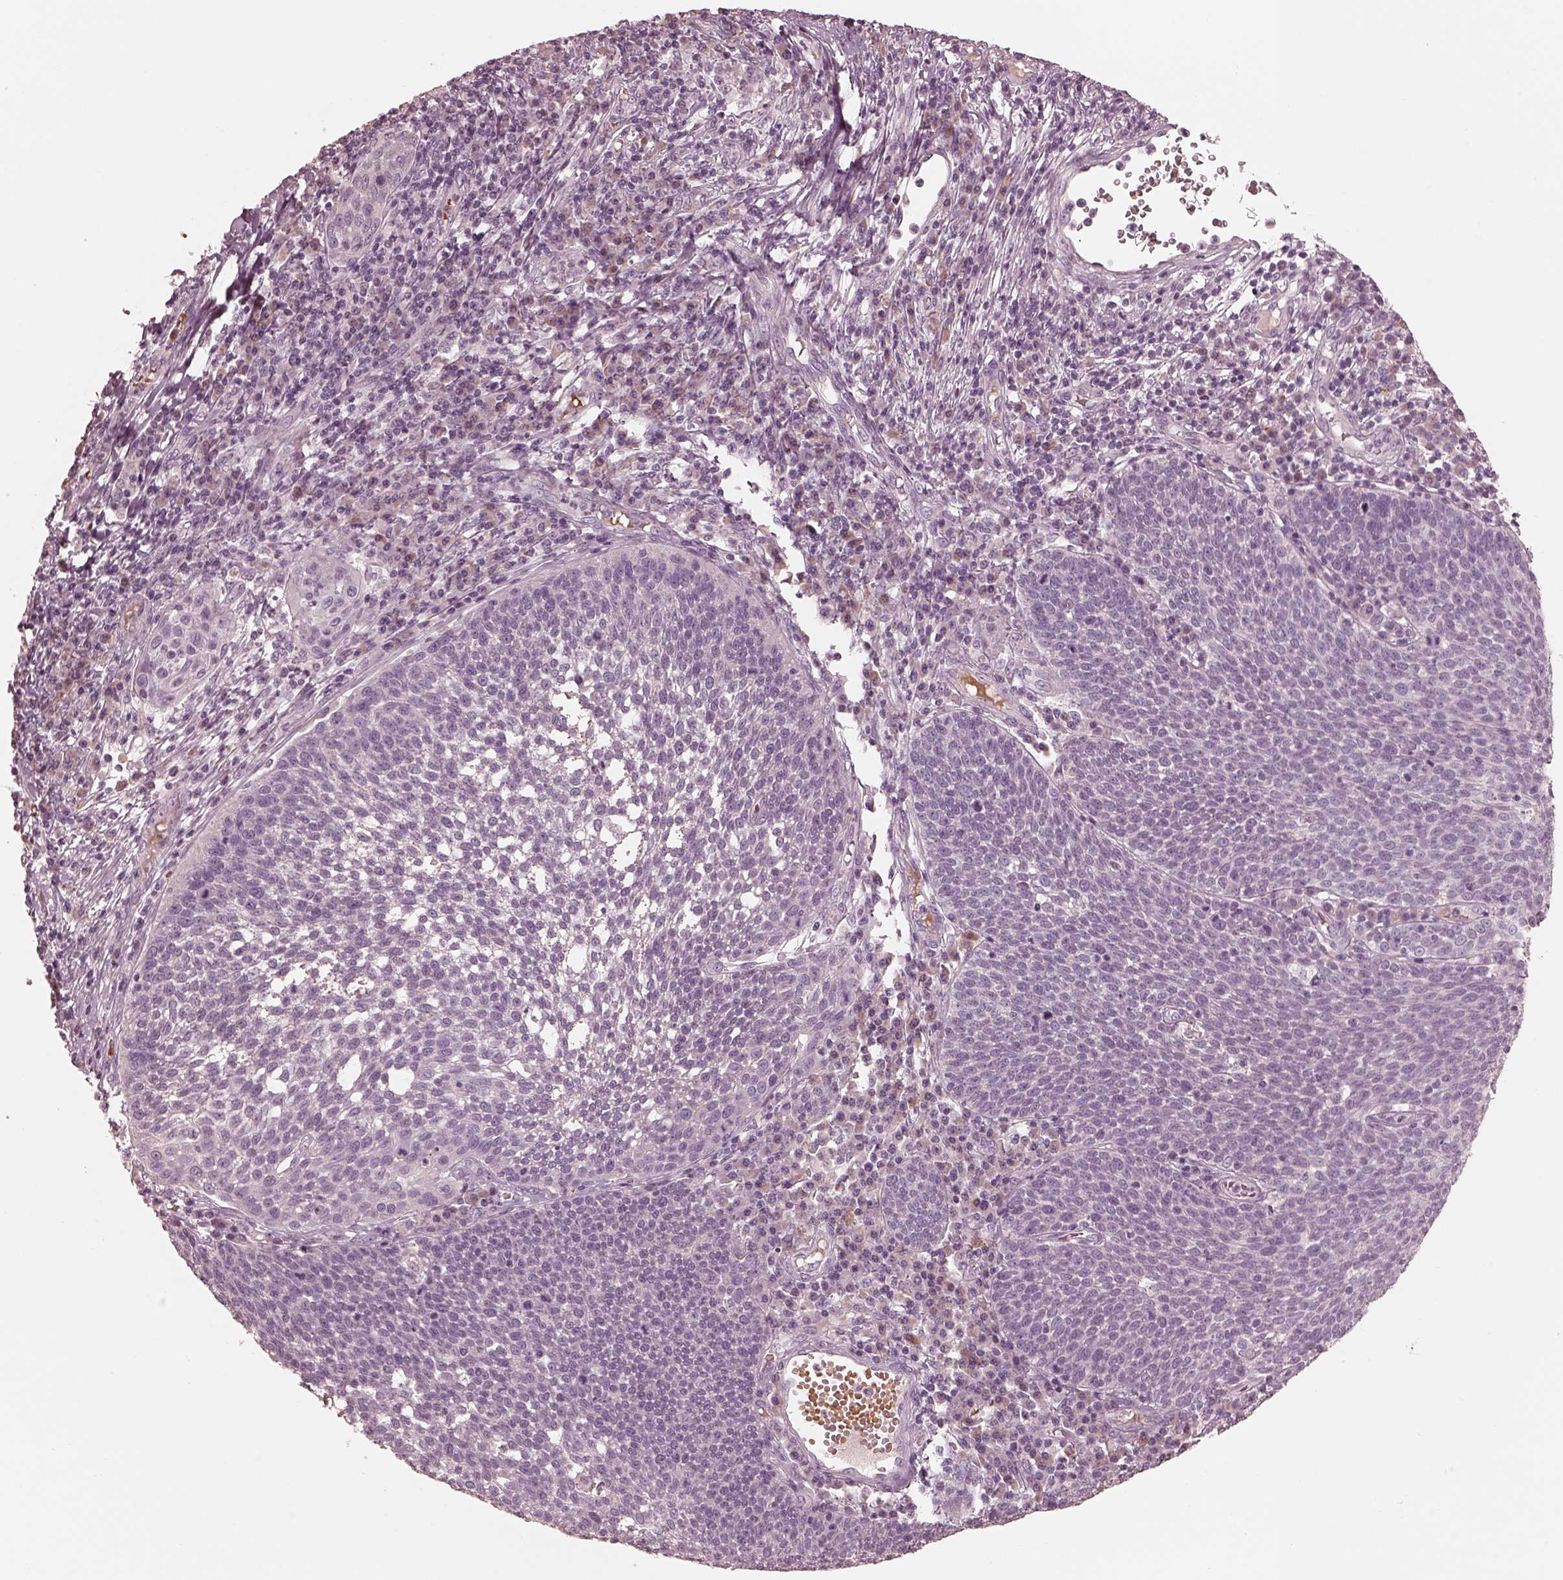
{"staining": {"intensity": "negative", "quantity": "none", "location": "none"}, "tissue": "cervical cancer", "cell_type": "Tumor cells", "image_type": "cancer", "snomed": [{"axis": "morphology", "description": "Squamous cell carcinoma, NOS"}, {"axis": "topography", "description": "Cervix"}], "caption": "Tumor cells are negative for protein expression in human cervical cancer (squamous cell carcinoma). (Stains: DAB immunohistochemistry with hematoxylin counter stain, Microscopy: brightfield microscopy at high magnification).", "gene": "ANKLE1", "patient": {"sex": "female", "age": 34}}